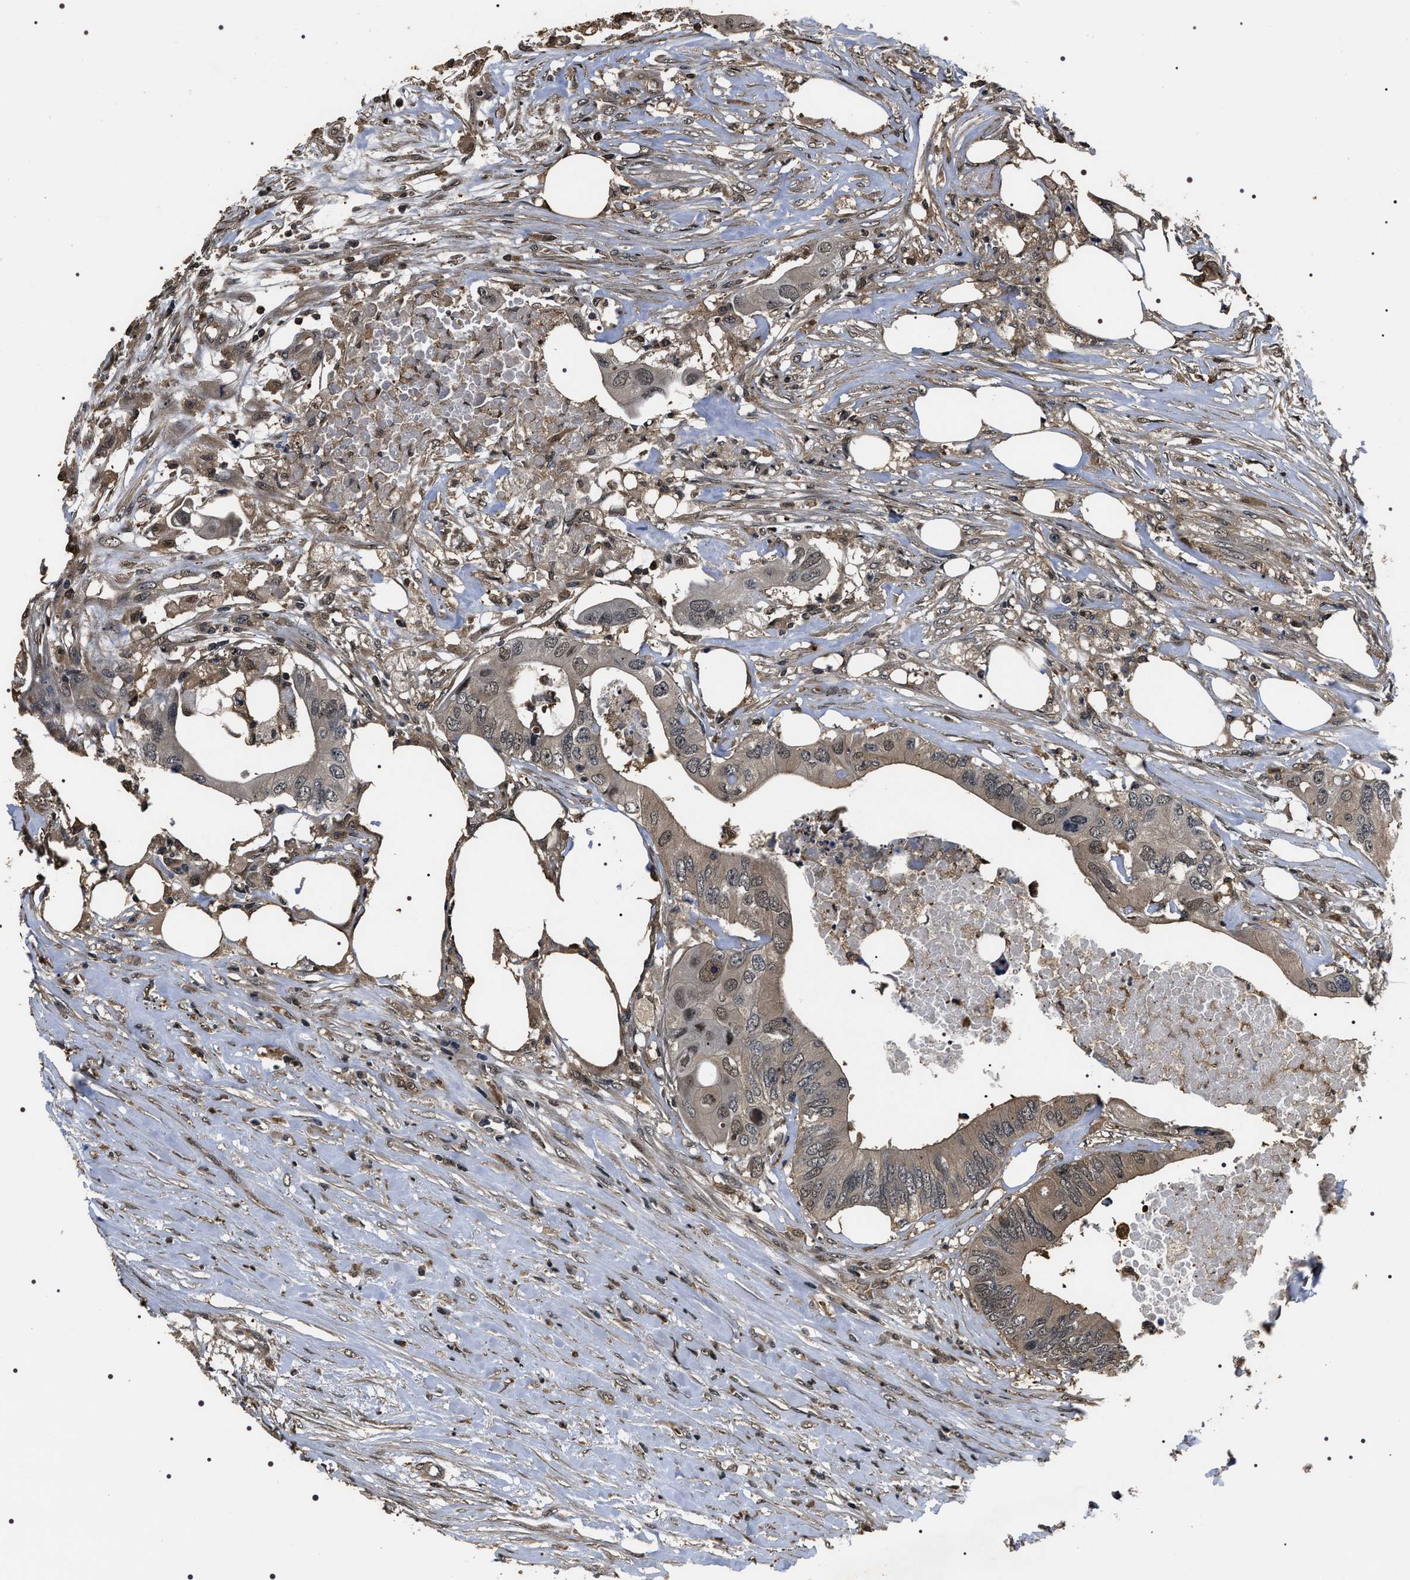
{"staining": {"intensity": "weak", "quantity": "<25%", "location": "cytoplasmic/membranous,nuclear"}, "tissue": "colorectal cancer", "cell_type": "Tumor cells", "image_type": "cancer", "snomed": [{"axis": "morphology", "description": "Adenocarcinoma, NOS"}, {"axis": "topography", "description": "Colon"}], "caption": "High power microscopy photomicrograph of an immunohistochemistry micrograph of colorectal cancer, revealing no significant expression in tumor cells.", "gene": "ARHGAP22", "patient": {"sex": "male", "age": 71}}